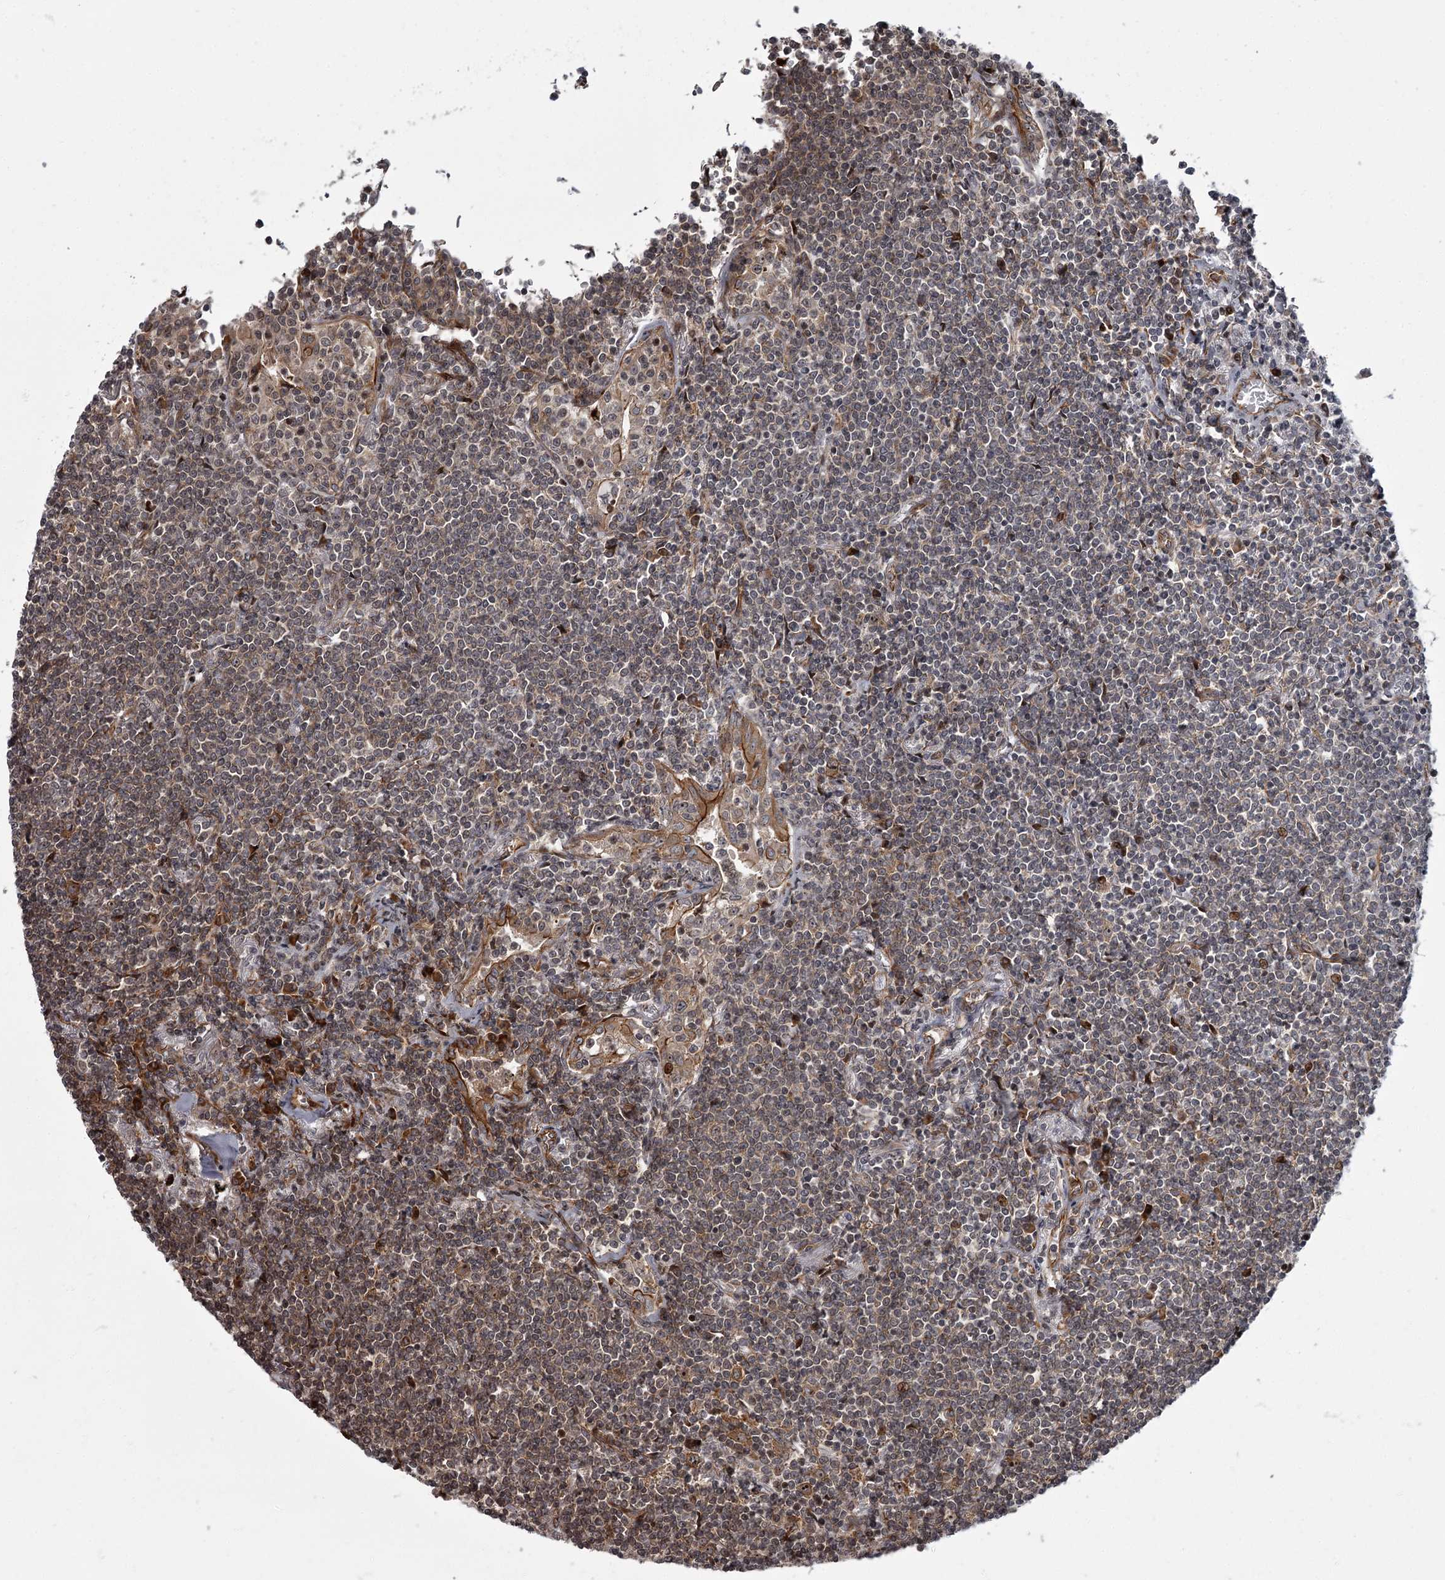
{"staining": {"intensity": "moderate", "quantity": "25%-75%", "location": "cytoplasmic/membranous"}, "tissue": "lymphoma", "cell_type": "Tumor cells", "image_type": "cancer", "snomed": [{"axis": "morphology", "description": "Malignant lymphoma, non-Hodgkin's type, Low grade"}, {"axis": "topography", "description": "Lung"}], "caption": "About 25%-75% of tumor cells in human lymphoma exhibit moderate cytoplasmic/membranous protein staining as visualized by brown immunohistochemical staining.", "gene": "THAP9", "patient": {"sex": "female", "age": 71}}